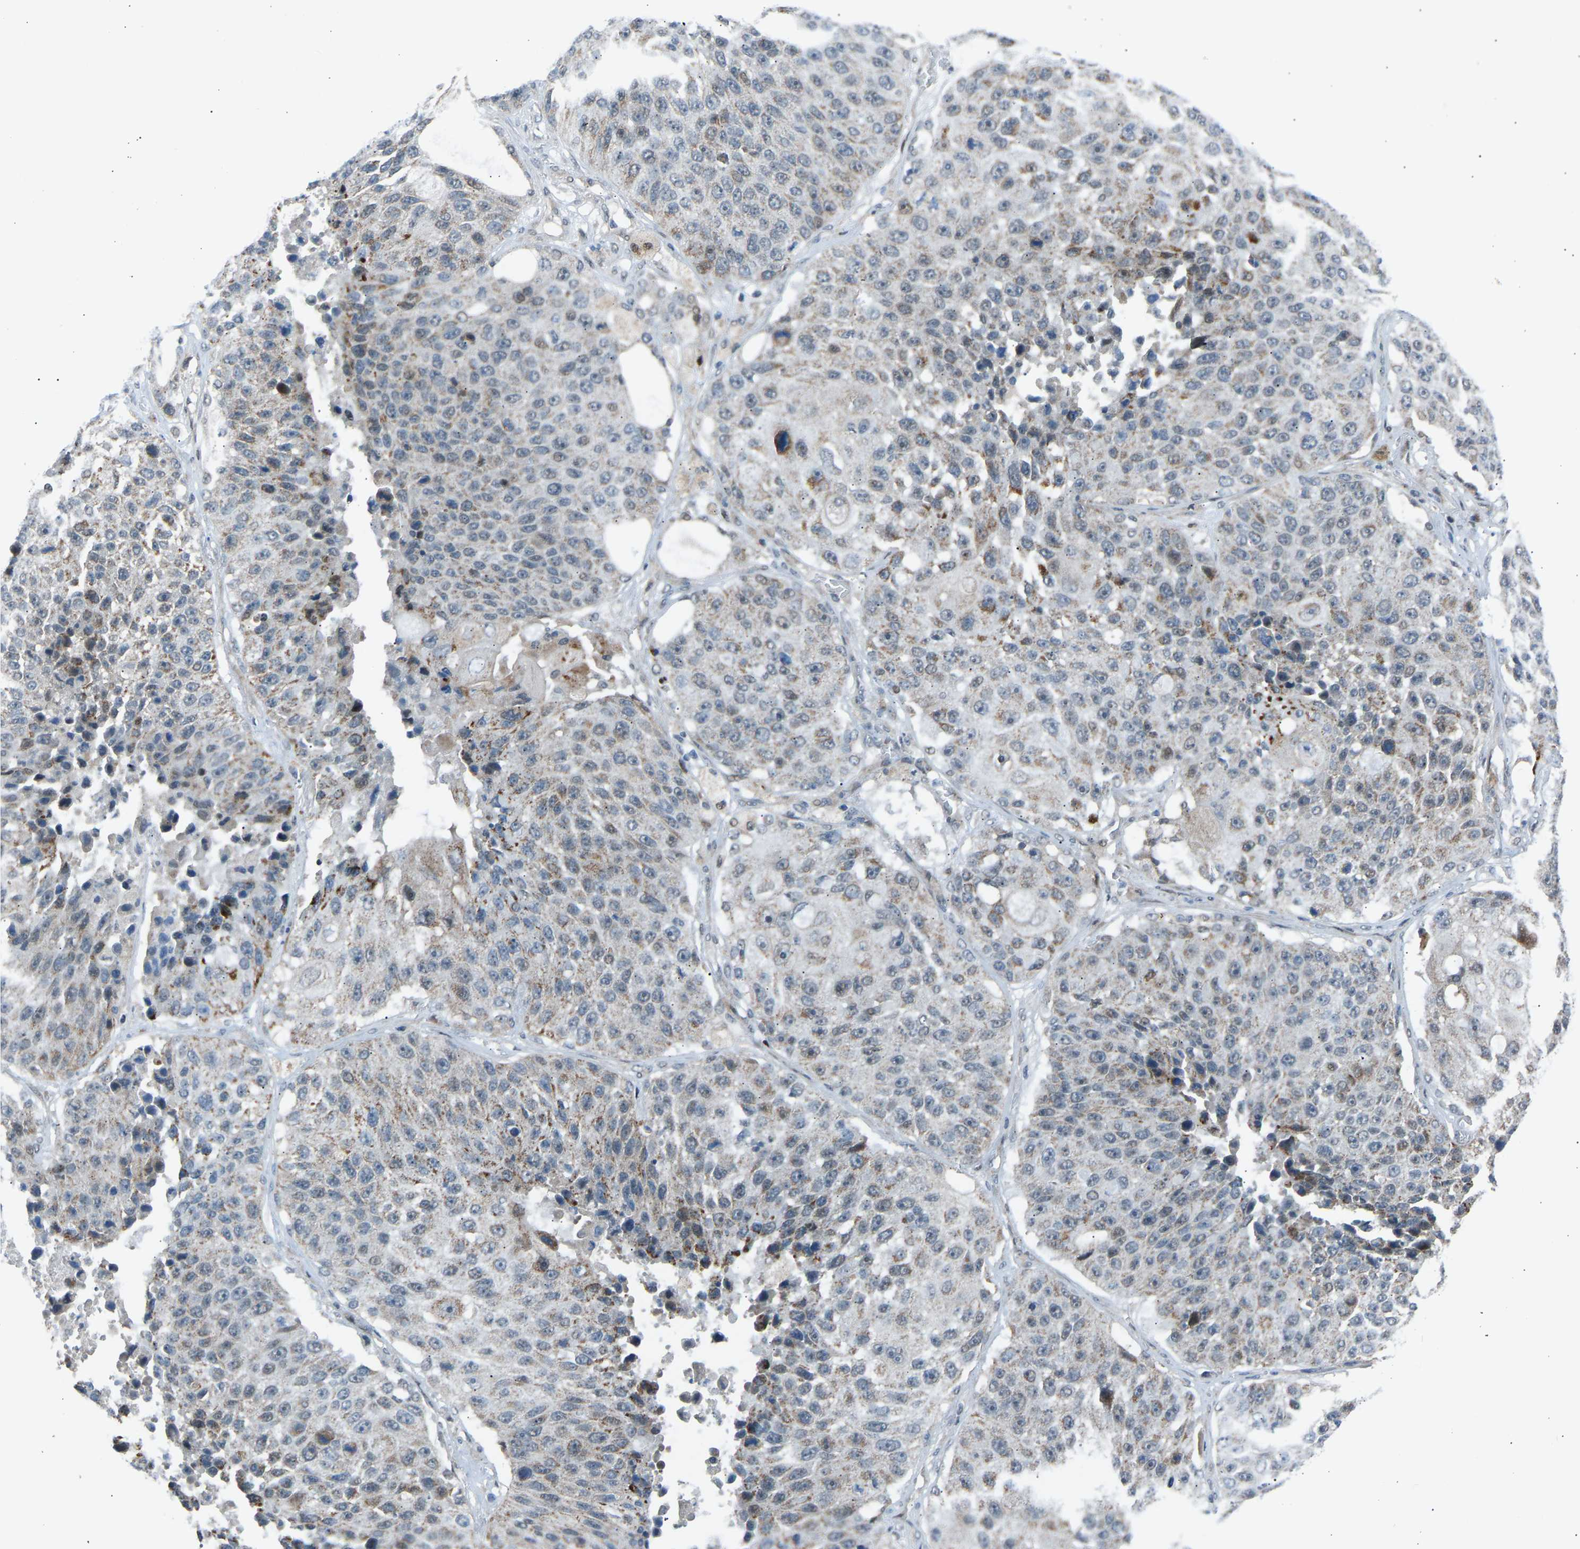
{"staining": {"intensity": "weak", "quantity": "<25%", "location": "cytoplasmic/membranous"}, "tissue": "lung cancer", "cell_type": "Tumor cells", "image_type": "cancer", "snomed": [{"axis": "morphology", "description": "Squamous cell carcinoma, NOS"}, {"axis": "topography", "description": "Lung"}], "caption": "IHC image of neoplastic tissue: lung cancer stained with DAB exhibits no significant protein positivity in tumor cells.", "gene": "VPS41", "patient": {"sex": "male", "age": 61}}